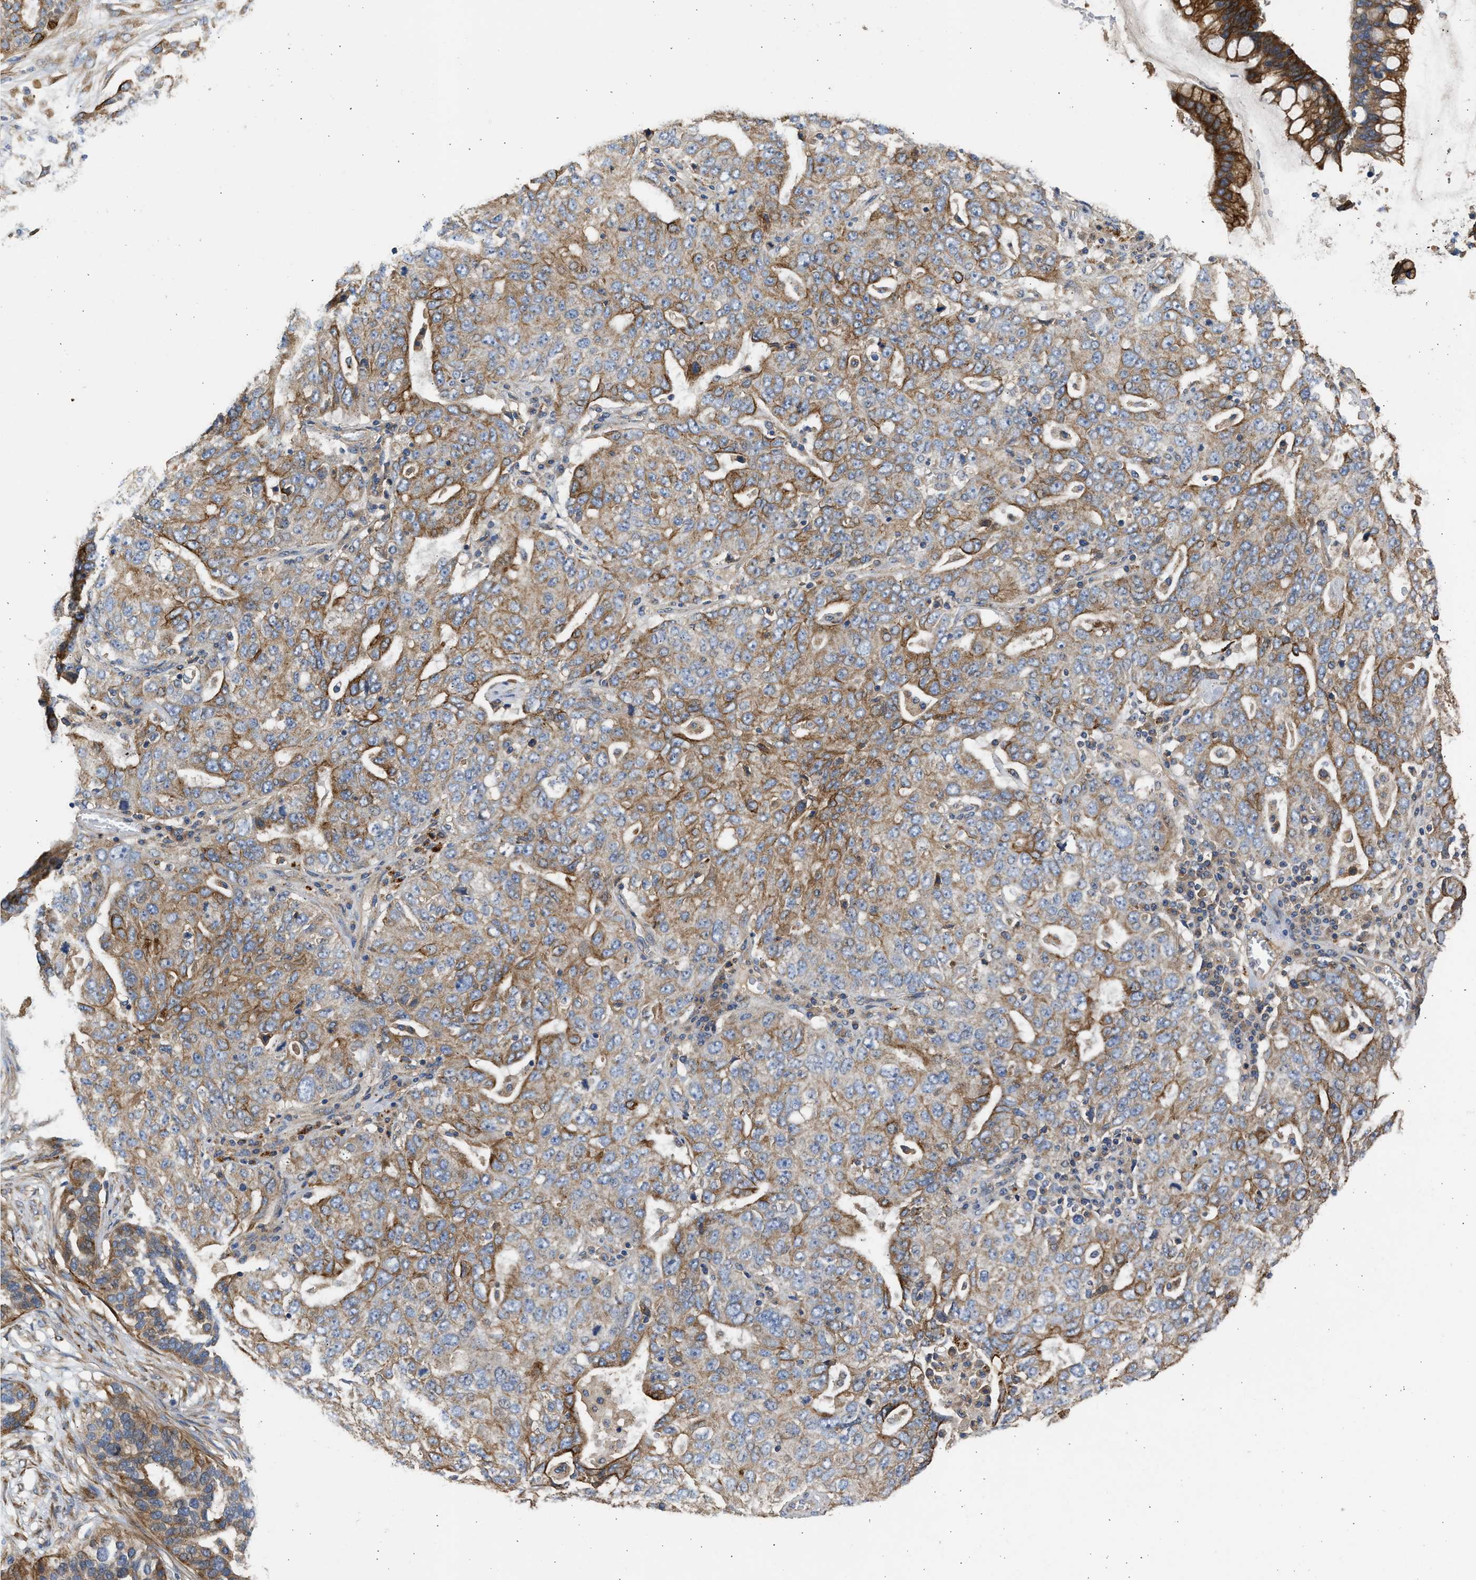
{"staining": {"intensity": "moderate", "quantity": ">75%", "location": "cytoplasmic/membranous"}, "tissue": "ovarian cancer", "cell_type": "Tumor cells", "image_type": "cancer", "snomed": [{"axis": "morphology", "description": "Carcinoma, endometroid"}, {"axis": "topography", "description": "Ovary"}], "caption": "Brown immunohistochemical staining in human ovarian endometroid carcinoma displays moderate cytoplasmic/membranous positivity in approximately >75% of tumor cells.", "gene": "CSRNP2", "patient": {"sex": "female", "age": 62}}